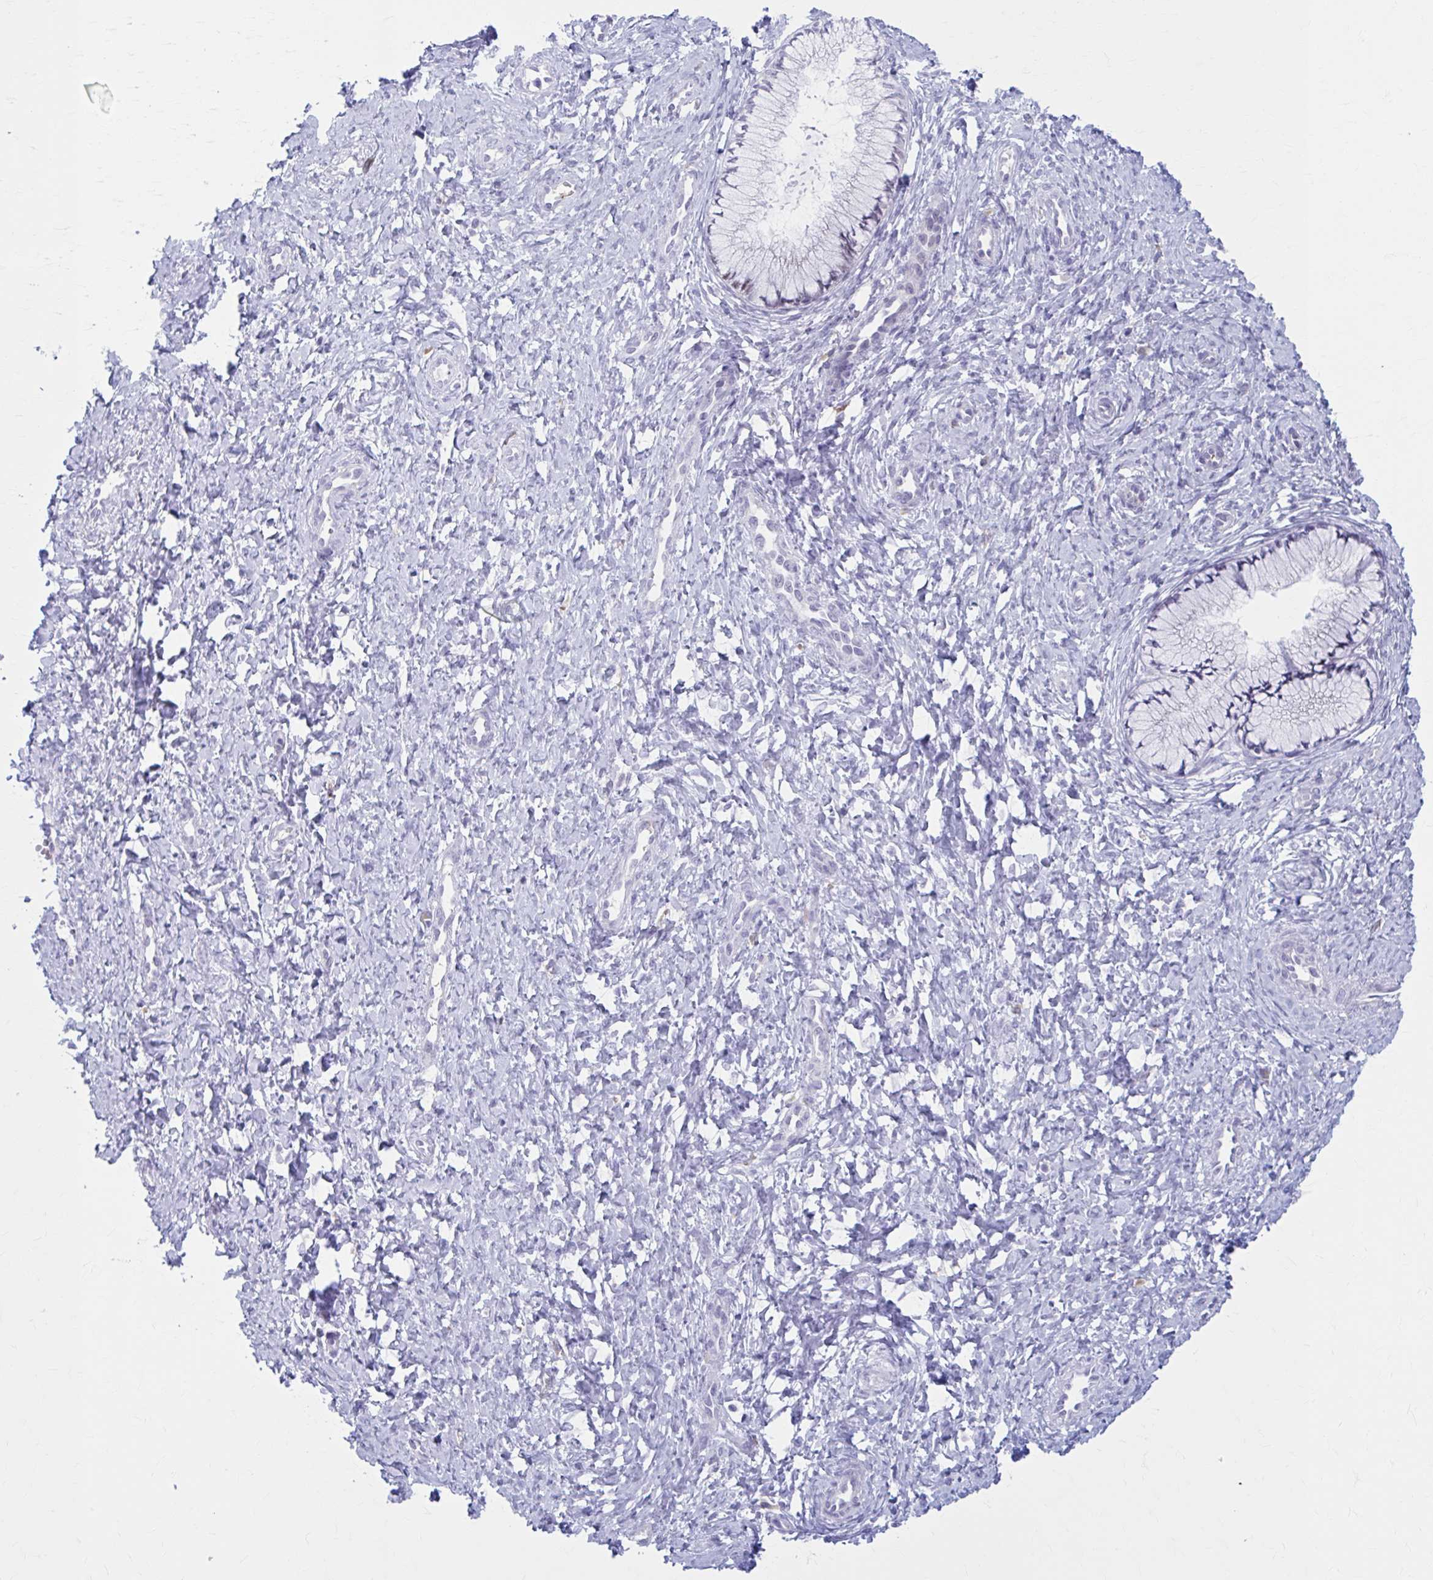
{"staining": {"intensity": "negative", "quantity": "none", "location": "none"}, "tissue": "cervix", "cell_type": "Glandular cells", "image_type": "normal", "snomed": [{"axis": "morphology", "description": "Normal tissue, NOS"}, {"axis": "topography", "description": "Cervix"}], "caption": "High power microscopy histopathology image of an immunohistochemistry (IHC) image of benign cervix, revealing no significant positivity in glandular cells.", "gene": "CCDC105", "patient": {"sex": "female", "age": 37}}